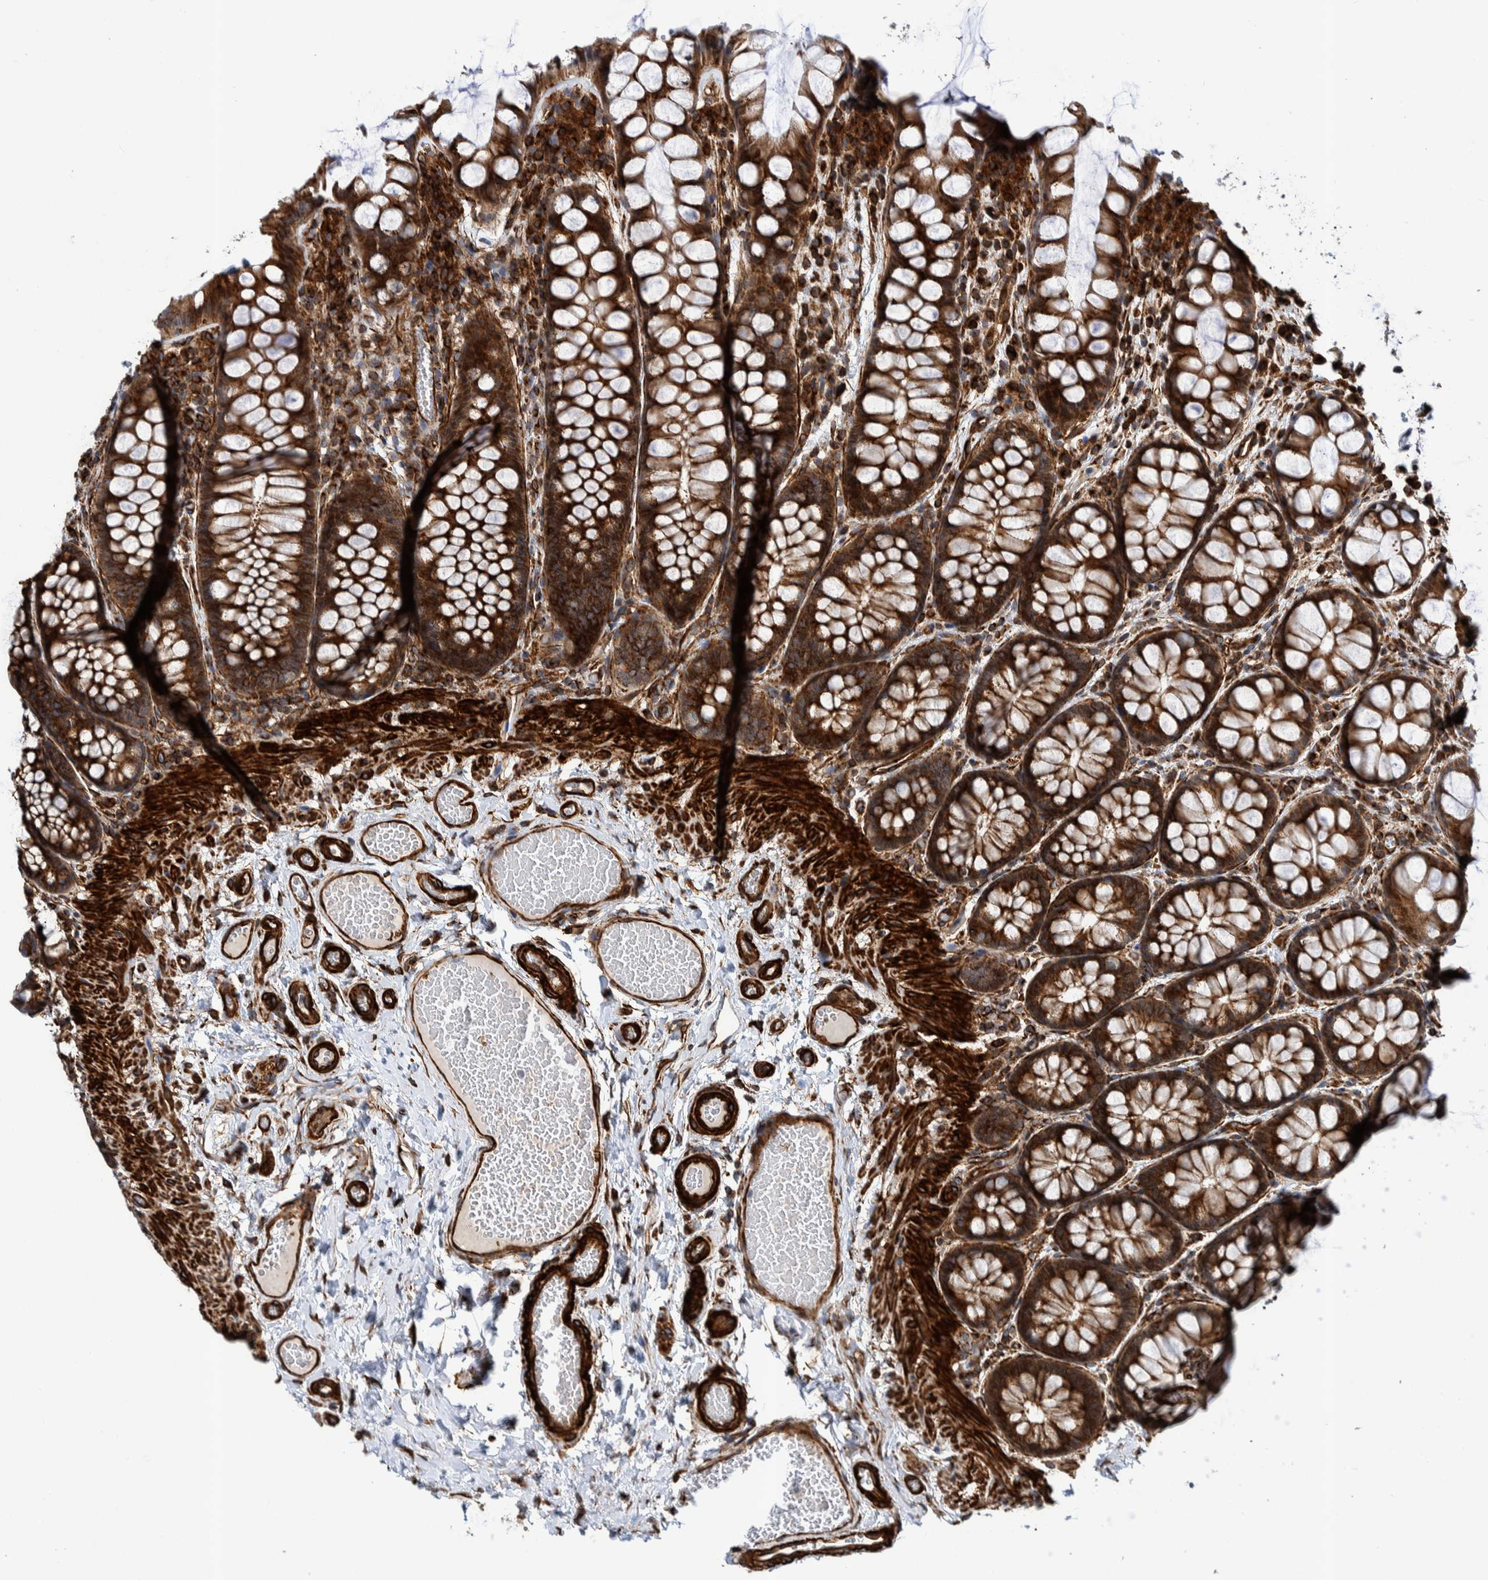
{"staining": {"intensity": "strong", "quantity": ">75%", "location": "cytoplasmic/membranous"}, "tissue": "colon", "cell_type": "Endothelial cells", "image_type": "normal", "snomed": [{"axis": "morphology", "description": "Normal tissue, NOS"}, {"axis": "topography", "description": "Colon"}], "caption": "Immunohistochemistry micrograph of normal colon stained for a protein (brown), which demonstrates high levels of strong cytoplasmic/membranous staining in approximately >75% of endothelial cells.", "gene": "CCDC57", "patient": {"sex": "male", "age": 47}}